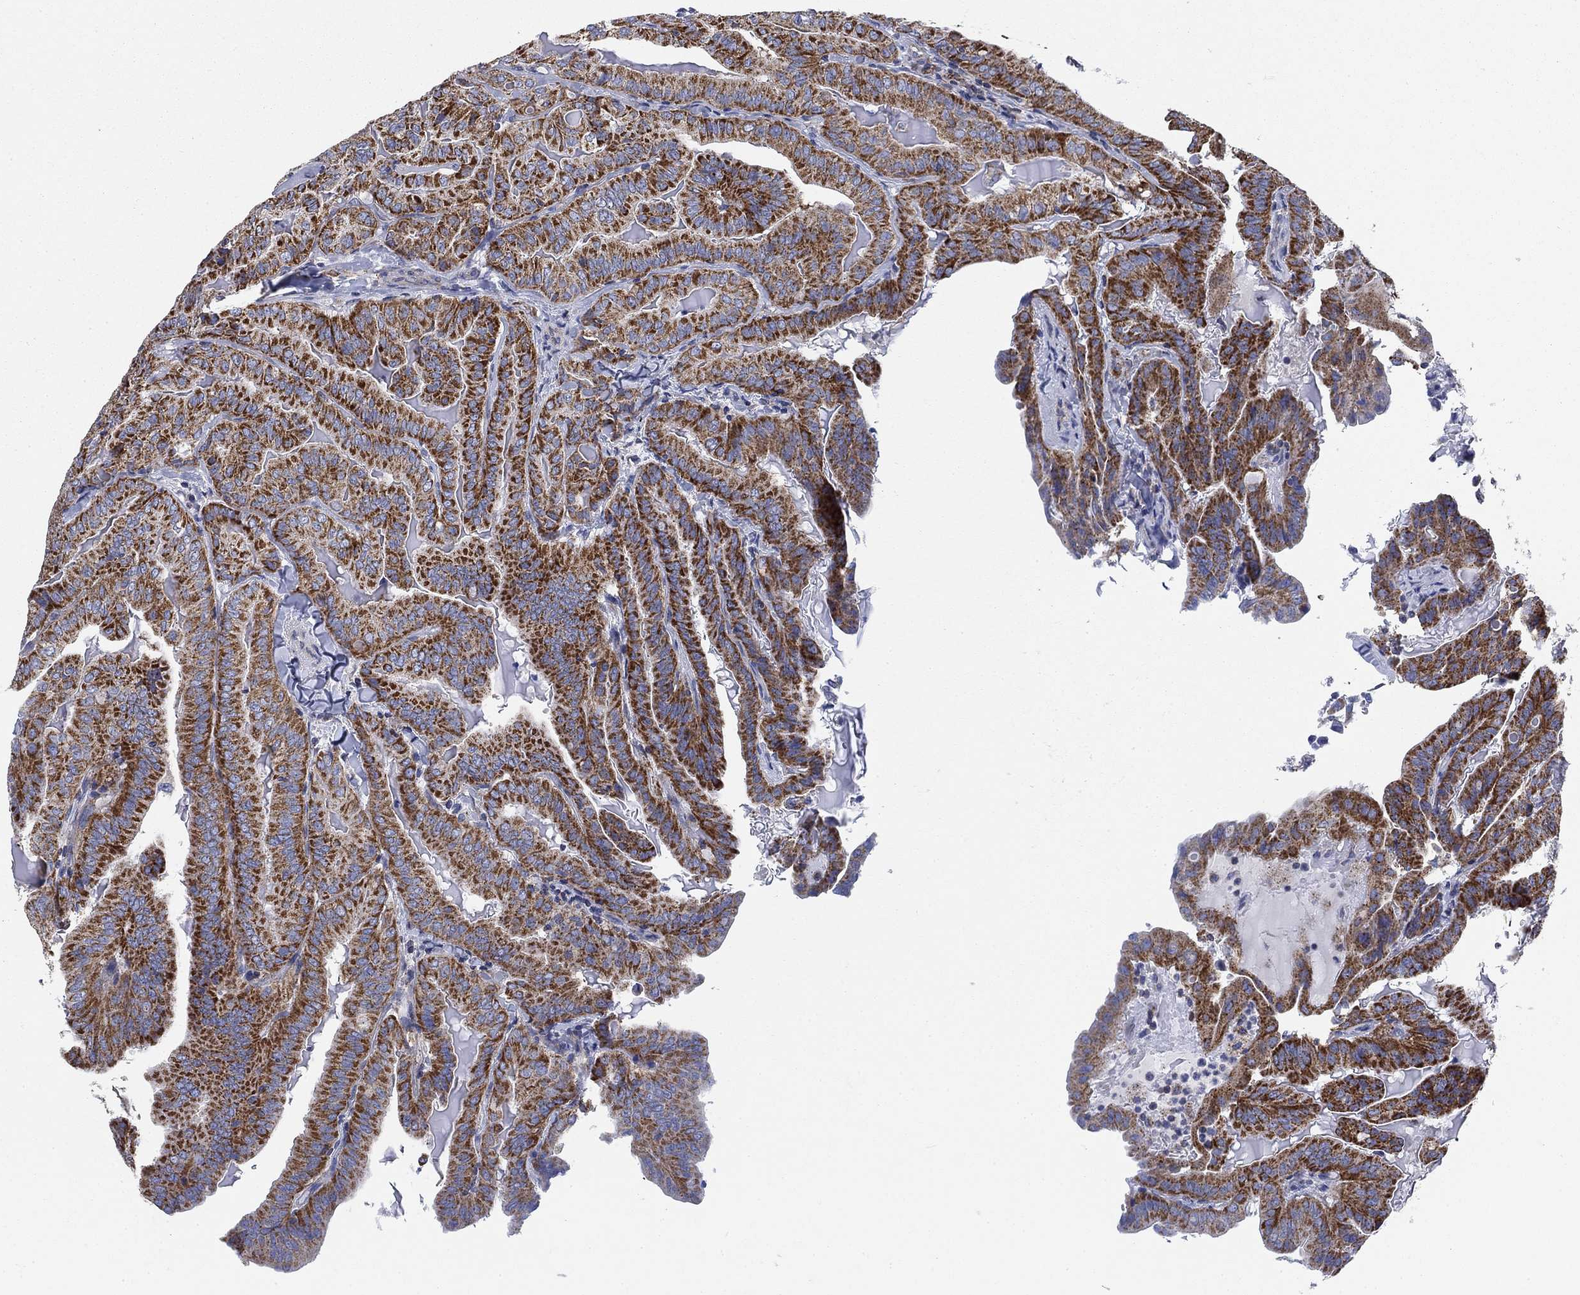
{"staining": {"intensity": "strong", "quantity": ">75%", "location": "cytoplasmic/membranous"}, "tissue": "thyroid cancer", "cell_type": "Tumor cells", "image_type": "cancer", "snomed": [{"axis": "morphology", "description": "Papillary adenocarcinoma, NOS"}, {"axis": "topography", "description": "Thyroid gland"}], "caption": "Immunohistochemistry (IHC) photomicrograph of human thyroid papillary adenocarcinoma stained for a protein (brown), which exhibits high levels of strong cytoplasmic/membranous positivity in approximately >75% of tumor cells.", "gene": "NACAD", "patient": {"sex": "female", "age": 68}}